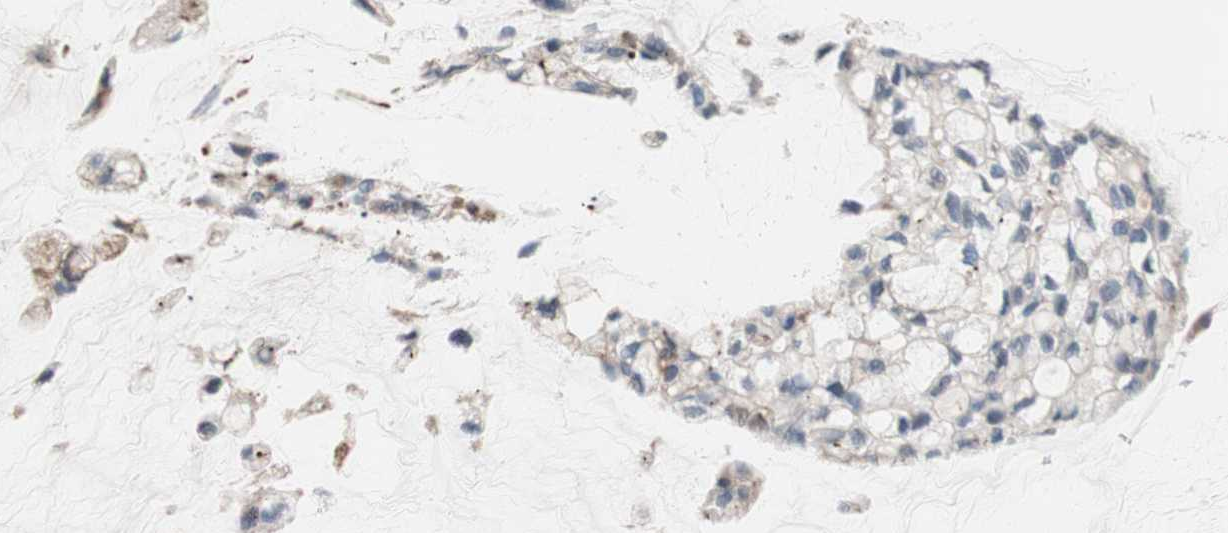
{"staining": {"intensity": "weak", "quantity": "25%-75%", "location": "cytoplasmic/membranous"}, "tissue": "ovarian cancer", "cell_type": "Tumor cells", "image_type": "cancer", "snomed": [{"axis": "morphology", "description": "Cystadenocarcinoma, mucinous, NOS"}, {"axis": "topography", "description": "Ovary"}], "caption": "Ovarian cancer stained with a brown dye shows weak cytoplasmic/membranous positive positivity in about 25%-75% of tumor cells.", "gene": "FGFR4", "patient": {"sex": "female", "age": 39}}